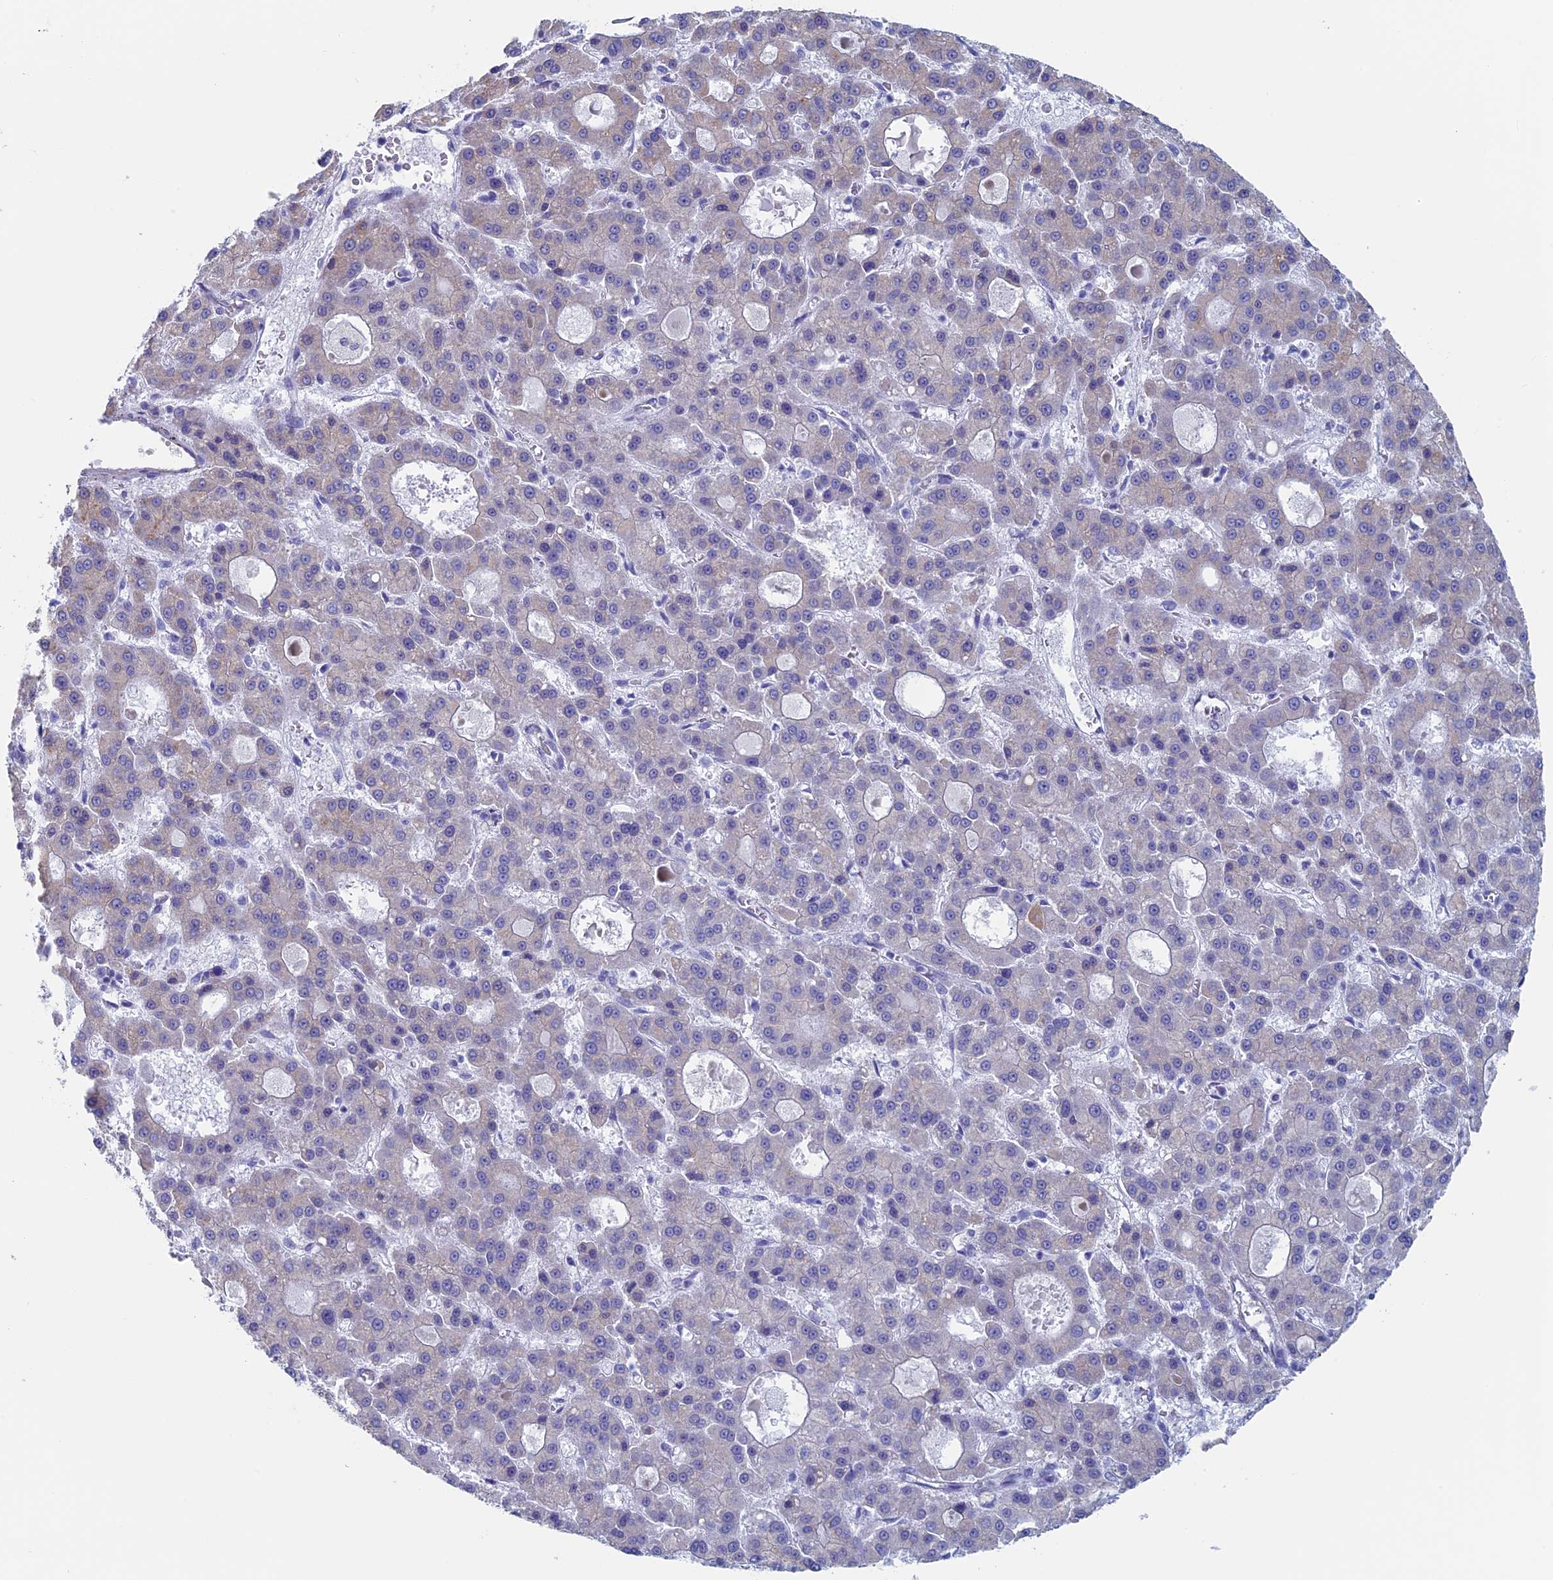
{"staining": {"intensity": "negative", "quantity": "none", "location": "none"}, "tissue": "liver cancer", "cell_type": "Tumor cells", "image_type": "cancer", "snomed": [{"axis": "morphology", "description": "Carcinoma, Hepatocellular, NOS"}, {"axis": "topography", "description": "Liver"}], "caption": "Tumor cells show no significant protein expression in liver cancer. Nuclei are stained in blue.", "gene": "MAGEB6", "patient": {"sex": "male", "age": 70}}